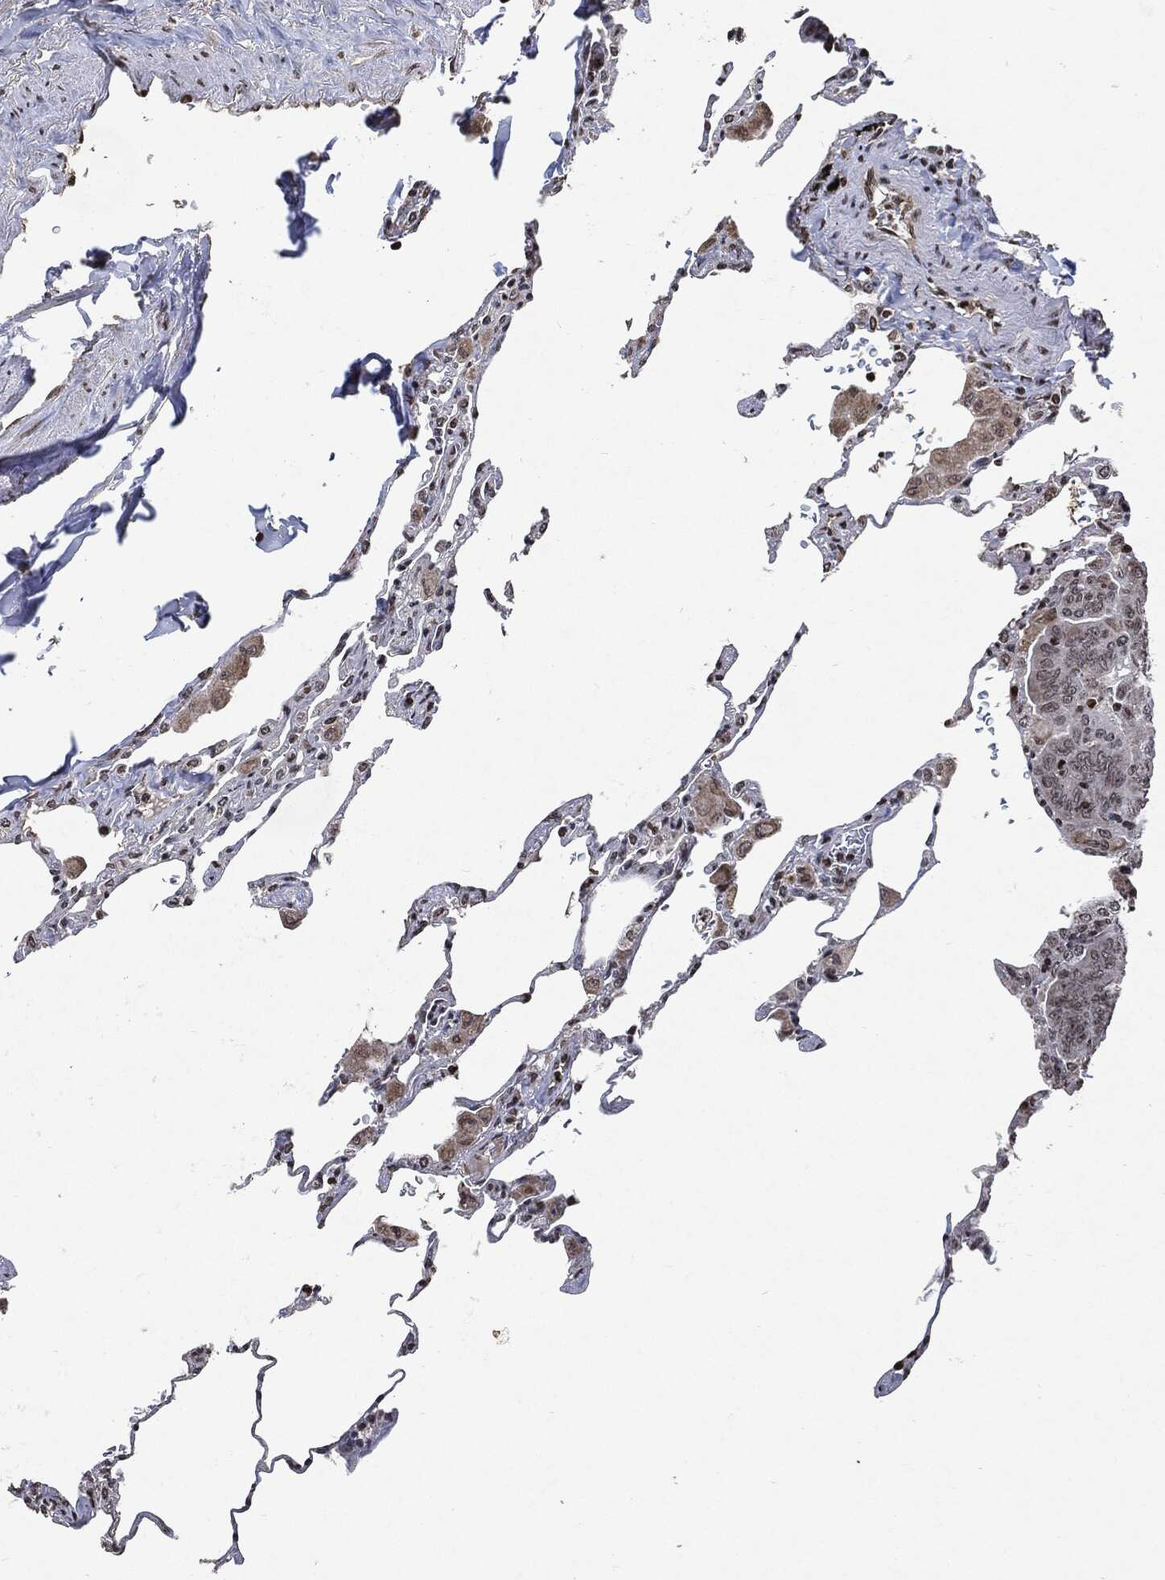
{"staining": {"intensity": "strong", "quantity": "25%-75%", "location": "nuclear"}, "tissue": "lung", "cell_type": "Alveolar cells", "image_type": "normal", "snomed": [{"axis": "morphology", "description": "Normal tissue, NOS"}, {"axis": "morphology", "description": "Adenocarcinoma, metastatic, NOS"}, {"axis": "topography", "description": "Lung"}], "caption": "Immunohistochemistry (IHC) staining of benign lung, which reveals high levels of strong nuclear expression in about 25%-75% of alveolar cells indicating strong nuclear protein expression. The staining was performed using DAB (3,3'-diaminobenzidine) (brown) for protein detection and nuclei were counterstained in hematoxylin (blue).", "gene": "JUN", "patient": {"sex": "male", "age": 45}}